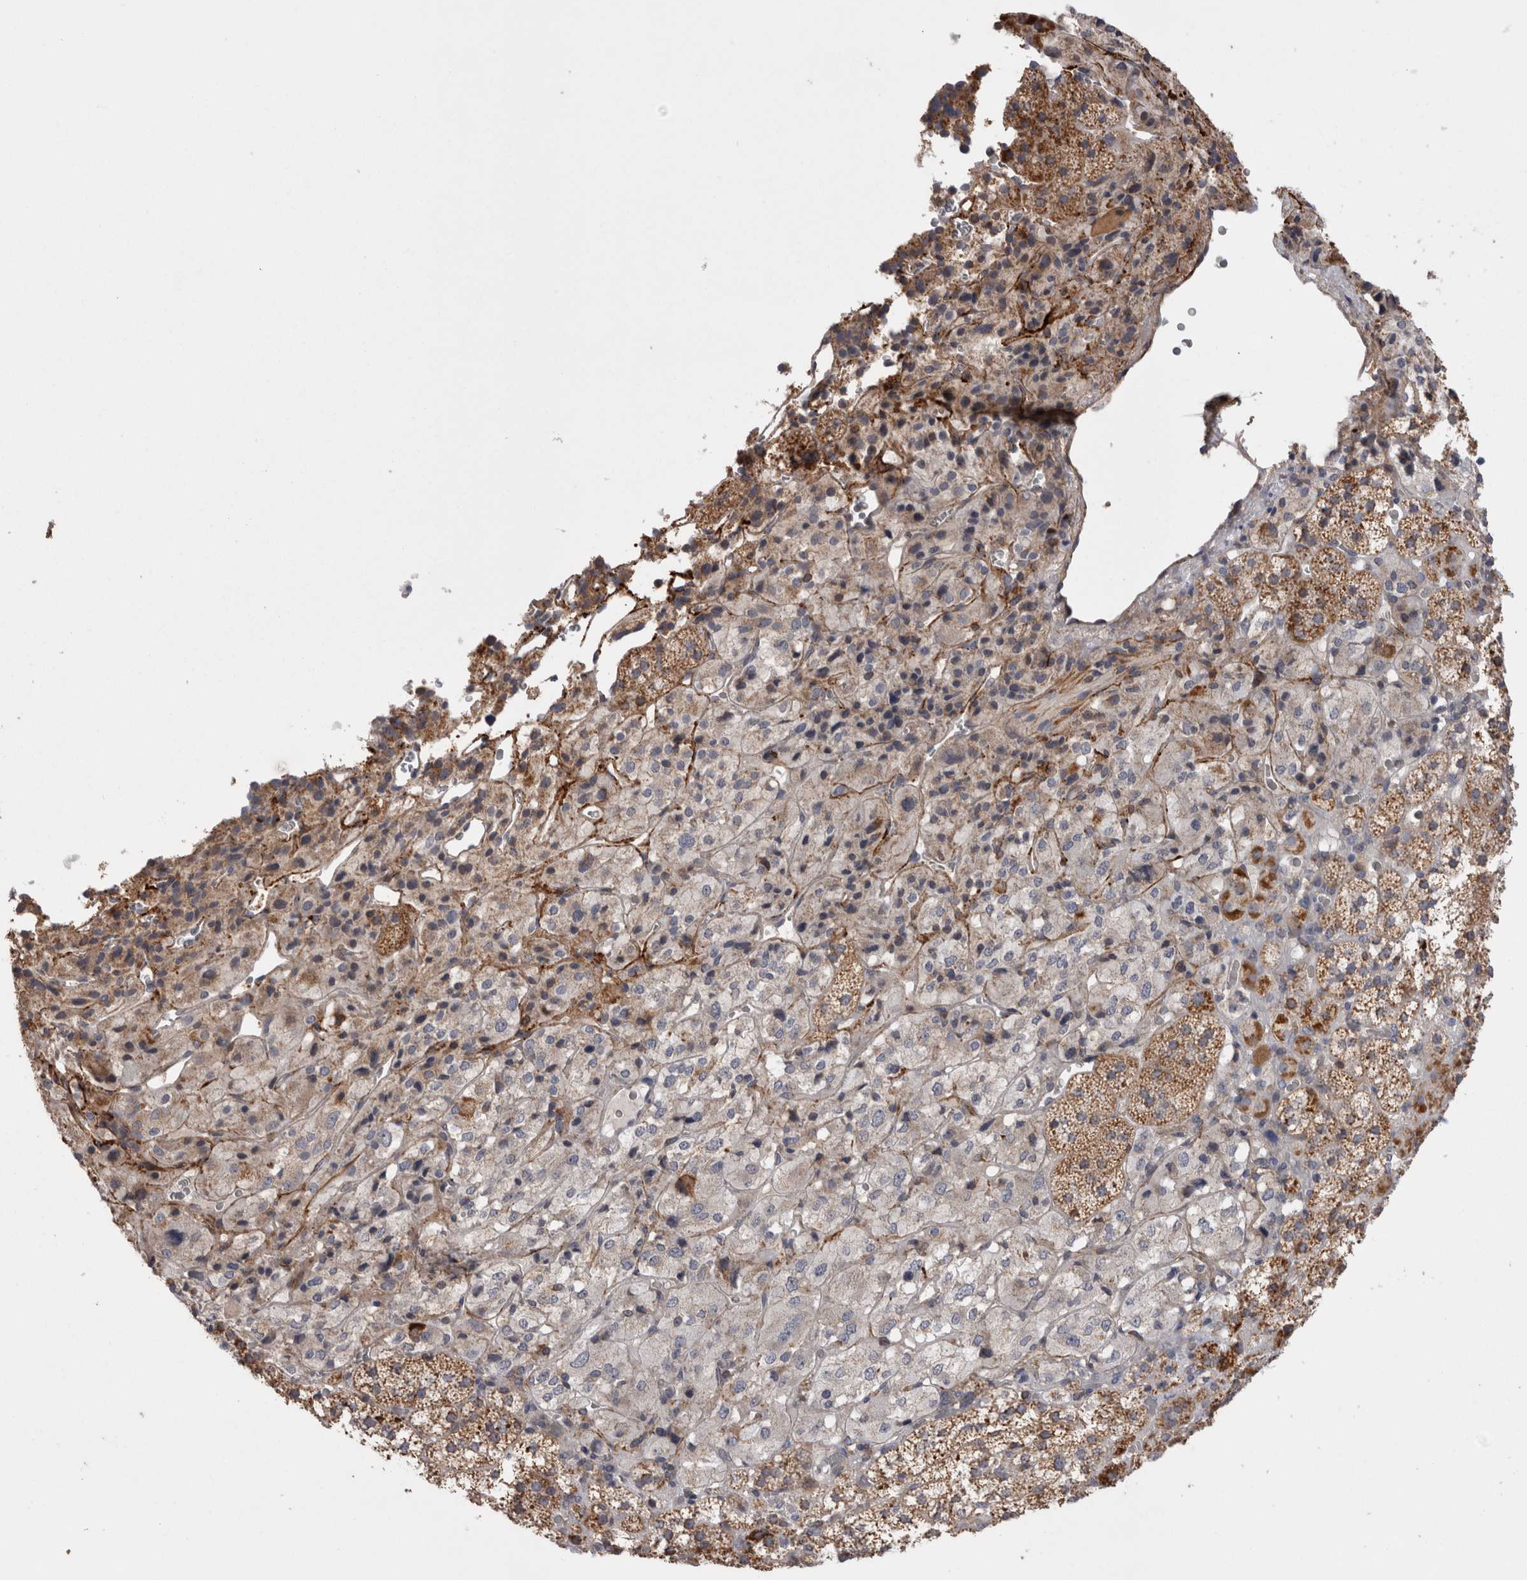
{"staining": {"intensity": "strong", "quantity": "25%-75%", "location": "cytoplasmic/membranous"}, "tissue": "adrenal gland", "cell_type": "Glandular cells", "image_type": "normal", "snomed": [{"axis": "morphology", "description": "Normal tissue, NOS"}, {"axis": "topography", "description": "Adrenal gland"}], "caption": "Protein expression by immunohistochemistry reveals strong cytoplasmic/membranous staining in approximately 25%-75% of glandular cells in benign adrenal gland.", "gene": "DARS2", "patient": {"sex": "female", "age": 44}}